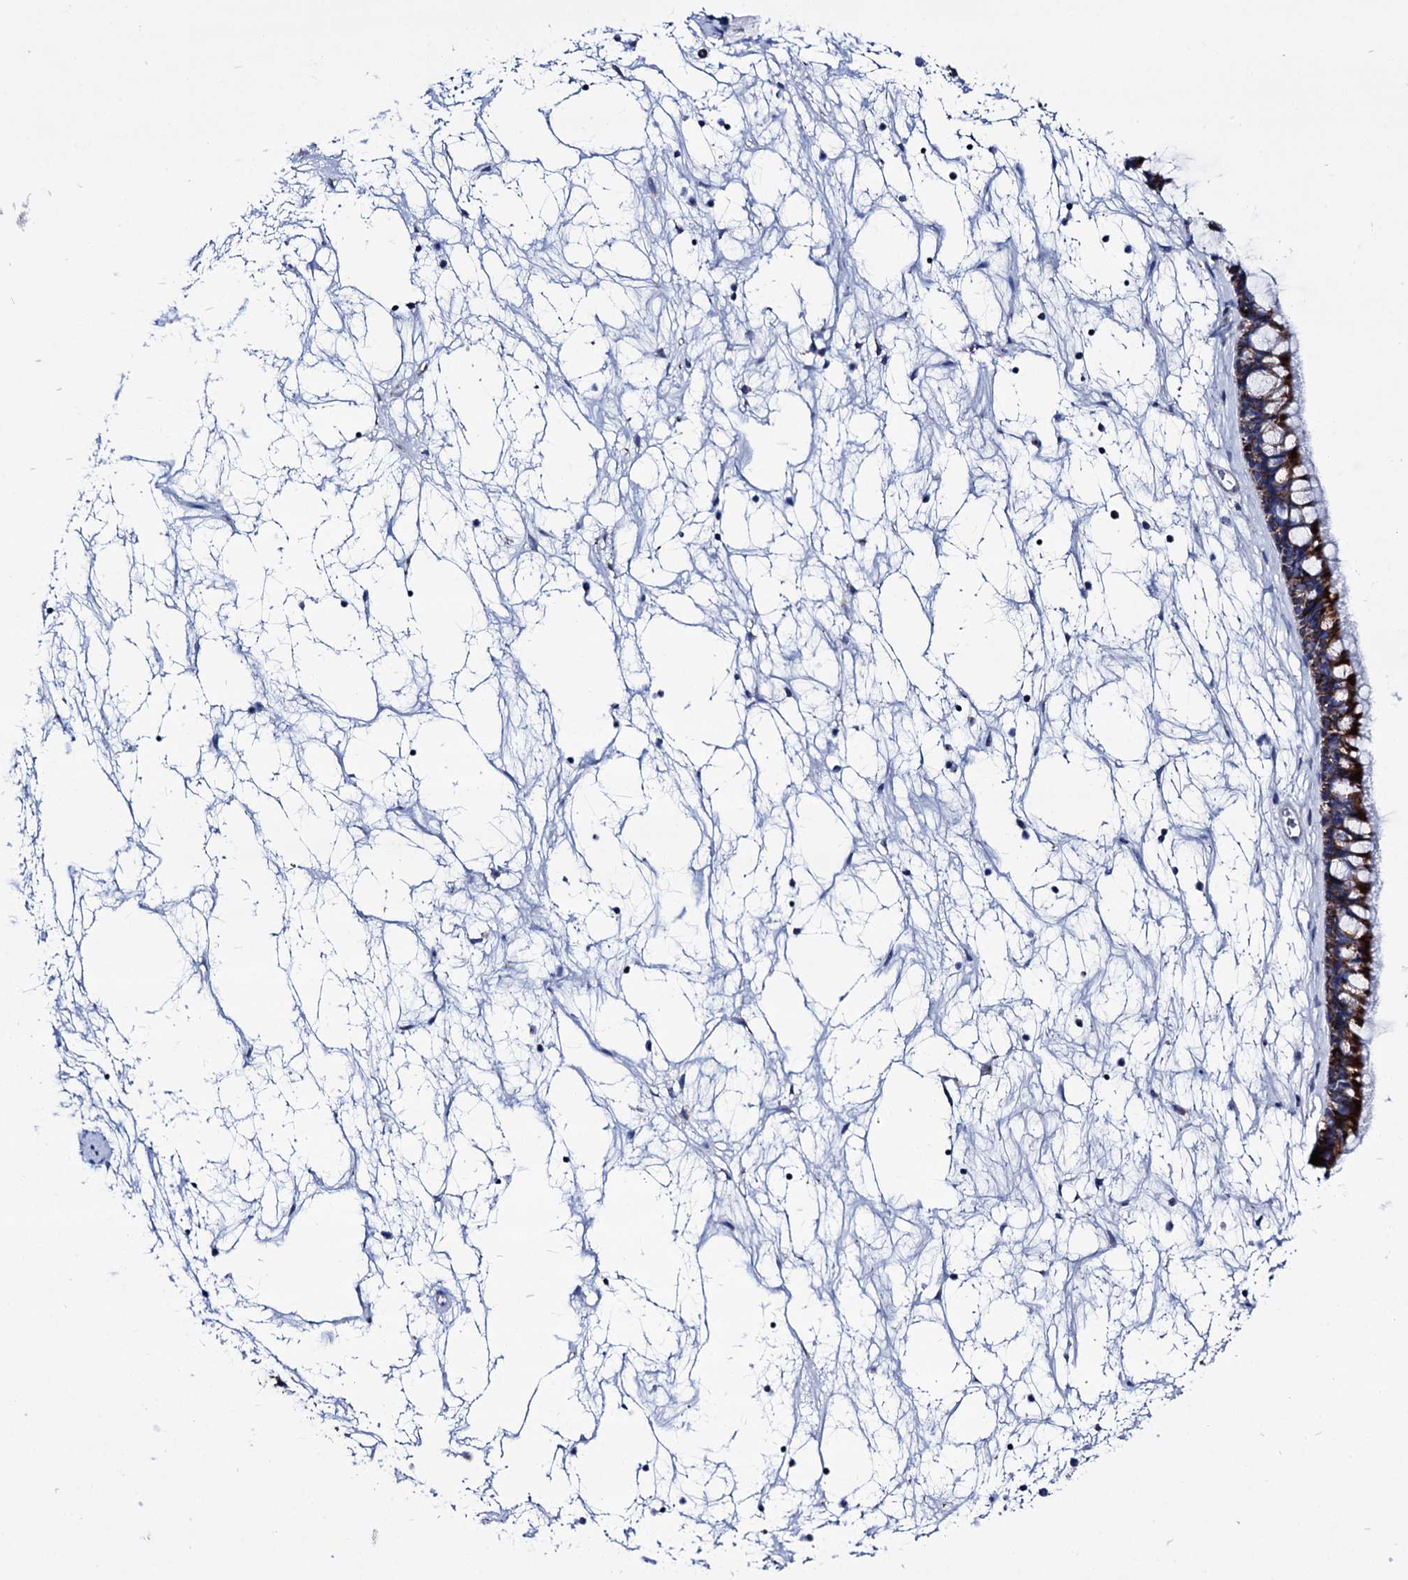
{"staining": {"intensity": "strong", "quantity": "25%-75%", "location": "cytoplasmic/membranous"}, "tissue": "nasopharynx", "cell_type": "Respiratory epithelial cells", "image_type": "normal", "snomed": [{"axis": "morphology", "description": "Normal tissue, NOS"}, {"axis": "topography", "description": "Nasopharynx"}], "caption": "Brown immunohistochemical staining in normal nasopharynx reveals strong cytoplasmic/membranous staining in approximately 25%-75% of respiratory epithelial cells.", "gene": "UBASH3B", "patient": {"sex": "male", "age": 64}}